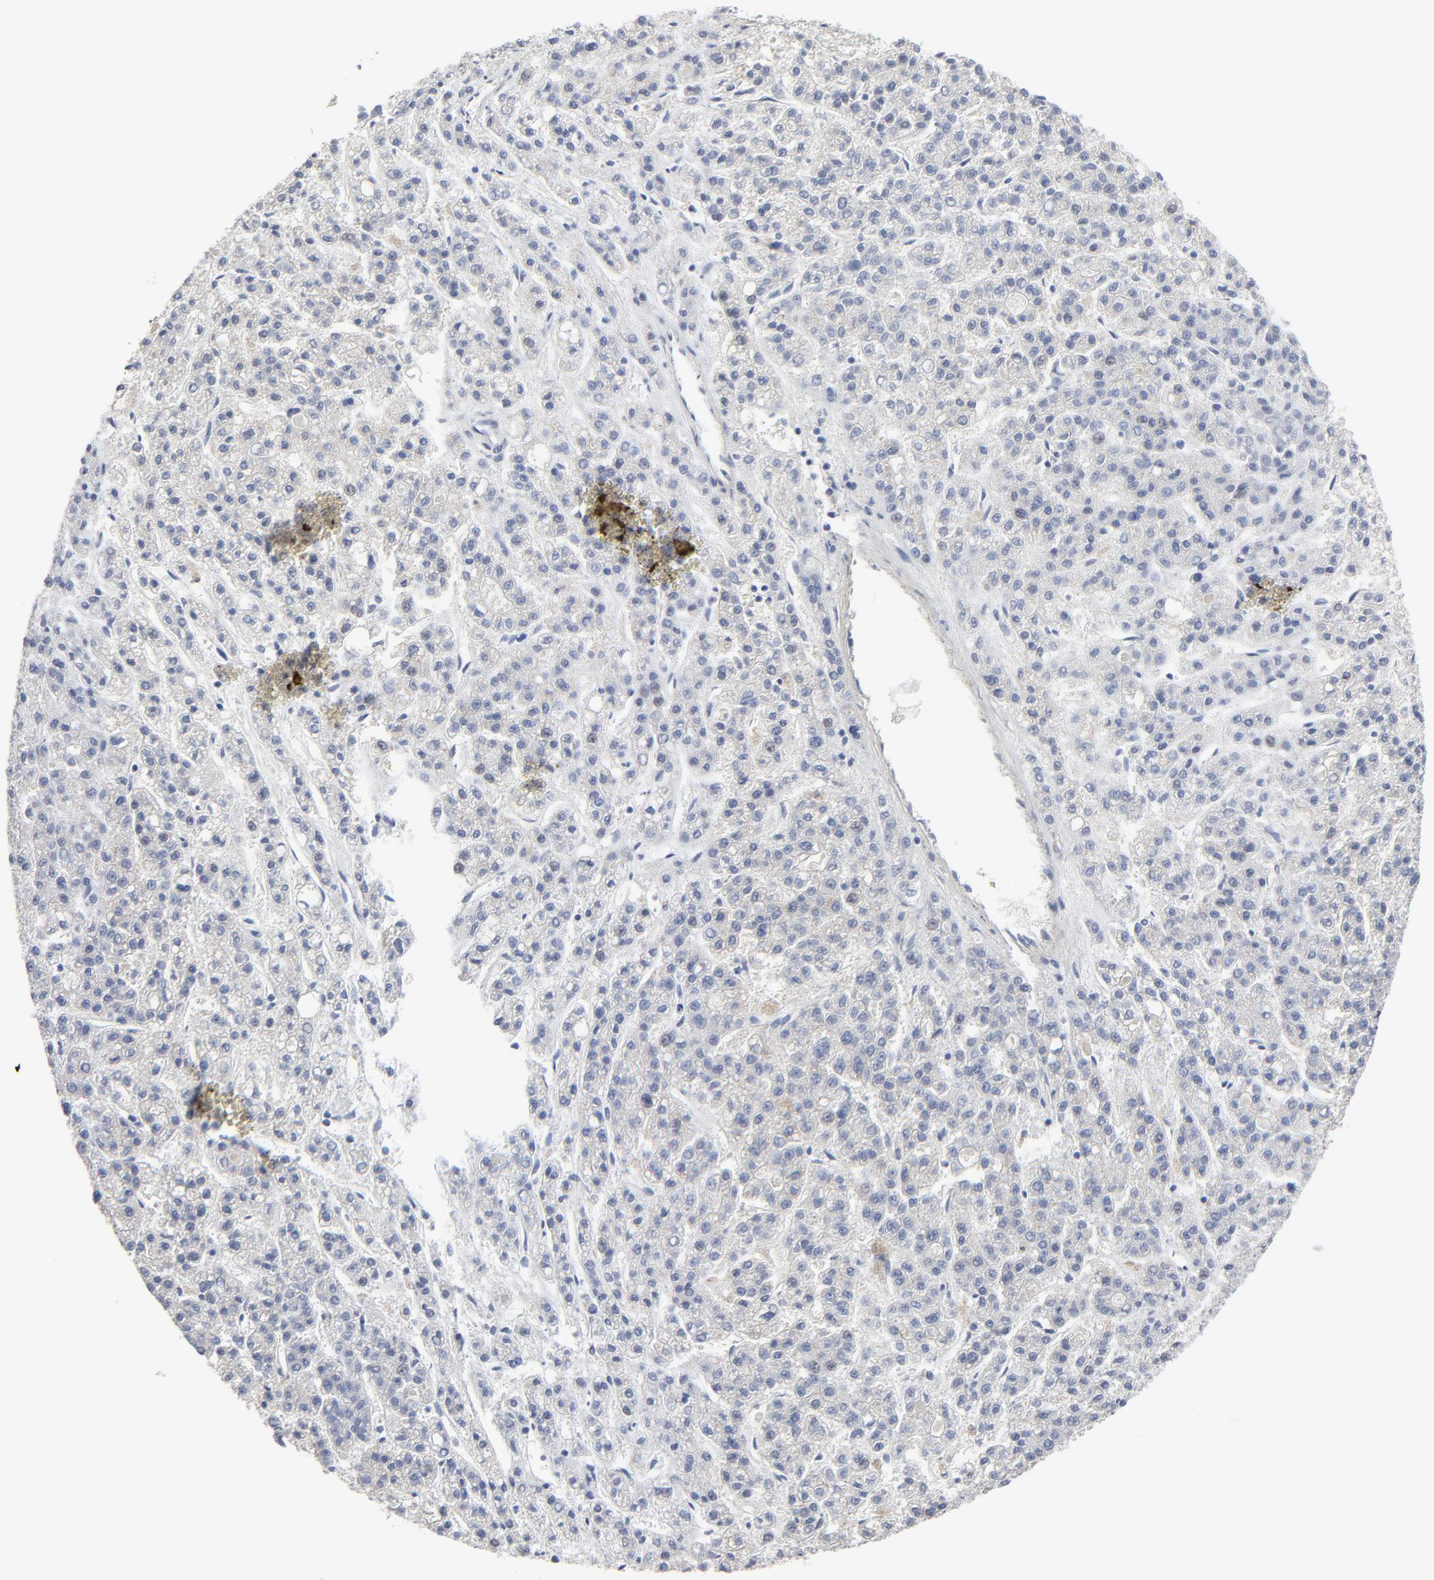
{"staining": {"intensity": "negative", "quantity": "none", "location": "none"}, "tissue": "liver cancer", "cell_type": "Tumor cells", "image_type": "cancer", "snomed": [{"axis": "morphology", "description": "Carcinoma, Hepatocellular, NOS"}, {"axis": "topography", "description": "Liver"}], "caption": "Liver hepatocellular carcinoma stained for a protein using immunohistochemistry (IHC) reveals no staining tumor cells.", "gene": "DHRSX", "patient": {"sex": "male", "age": 70}}